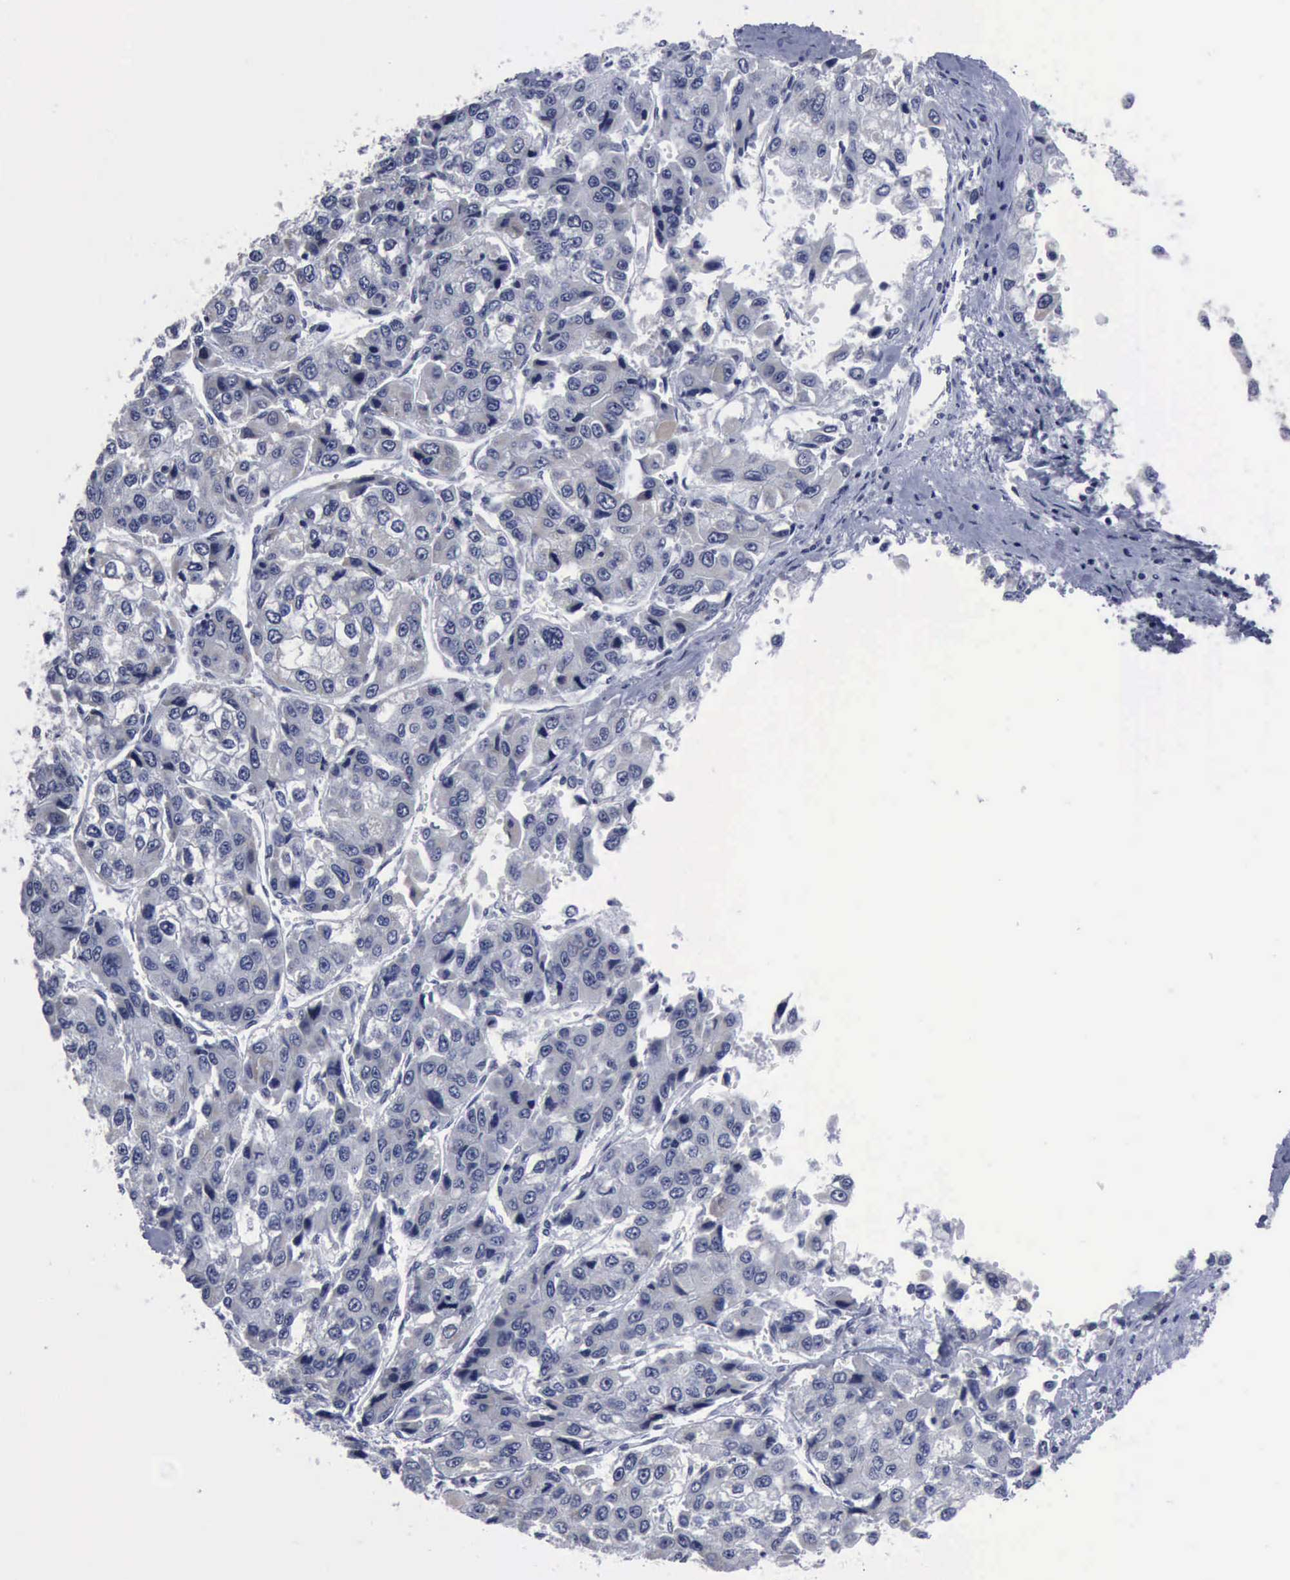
{"staining": {"intensity": "negative", "quantity": "none", "location": "none"}, "tissue": "liver cancer", "cell_type": "Tumor cells", "image_type": "cancer", "snomed": [{"axis": "morphology", "description": "Carcinoma, Hepatocellular, NOS"}, {"axis": "topography", "description": "Liver"}], "caption": "Image shows no protein positivity in tumor cells of liver cancer (hepatocellular carcinoma) tissue.", "gene": "BRD1", "patient": {"sex": "female", "age": 66}}